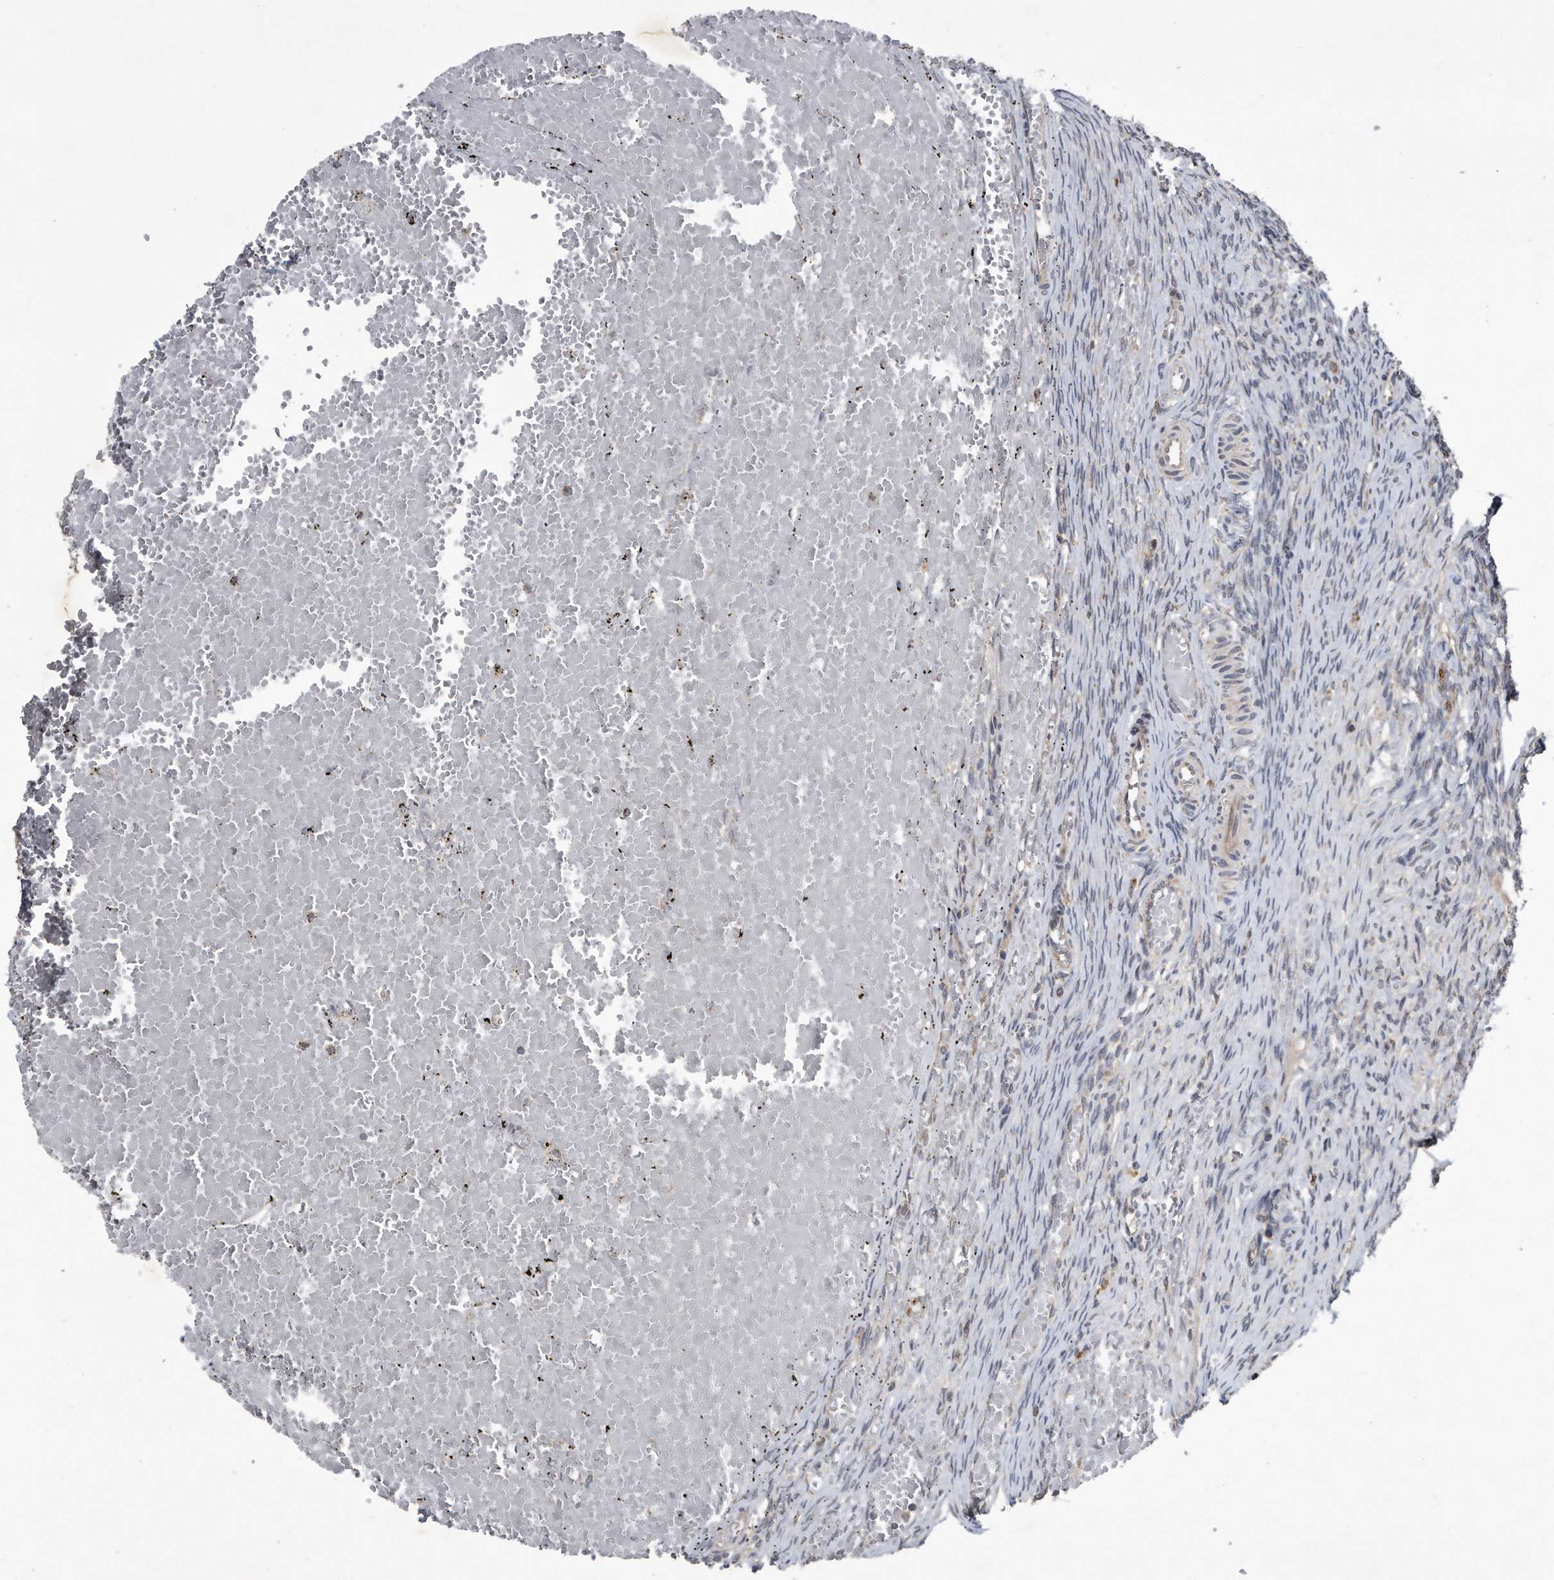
{"staining": {"intensity": "strong", "quantity": ">75%", "location": "cytoplasmic/membranous"}, "tissue": "ovary", "cell_type": "Follicle cells", "image_type": "normal", "snomed": [{"axis": "morphology", "description": "Adenocarcinoma, NOS"}, {"axis": "topography", "description": "Endometrium"}], "caption": "Protein analysis of benign ovary displays strong cytoplasmic/membranous expression in about >75% of follicle cells.", "gene": "LYRM4", "patient": {"sex": "female", "age": 32}}